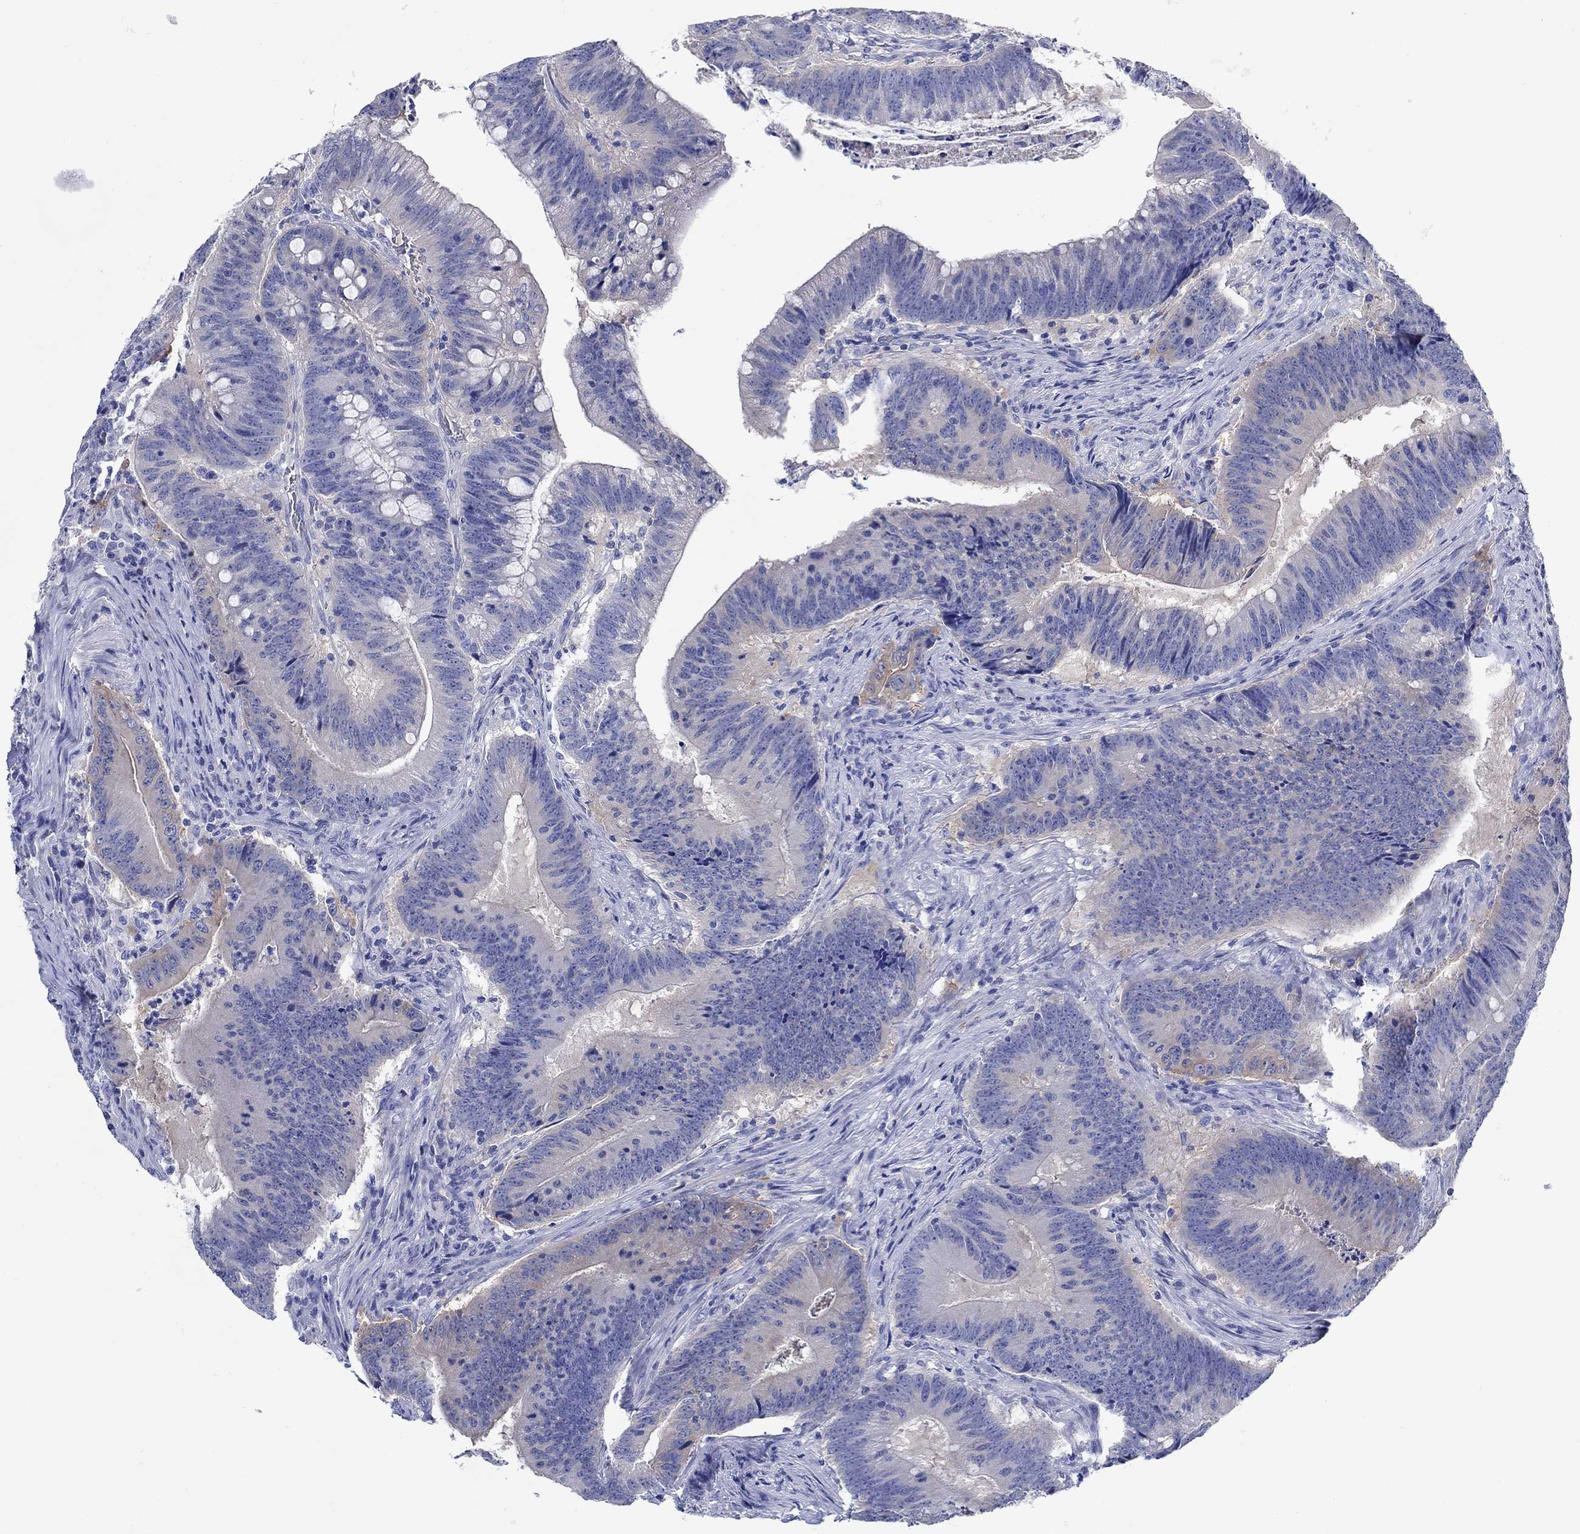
{"staining": {"intensity": "weak", "quantity": "<25%", "location": "cytoplasmic/membranous"}, "tissue": "colorectal cancer", "cell_type": "Tumor cells", "image_type": "cancer", "snomed": [{"axis": "morphology", "description": "Adenocarcinoma, NOS"}, {"axis": "topography", "description": "Colon"}], "caption": "IHC image of colorectal cancer (adenocarcinoma) stained for a protein (brown), which displays no staining in tumor cells.", "gene": "TRIM16", "patient": {"sex": "female", "age": 87}}